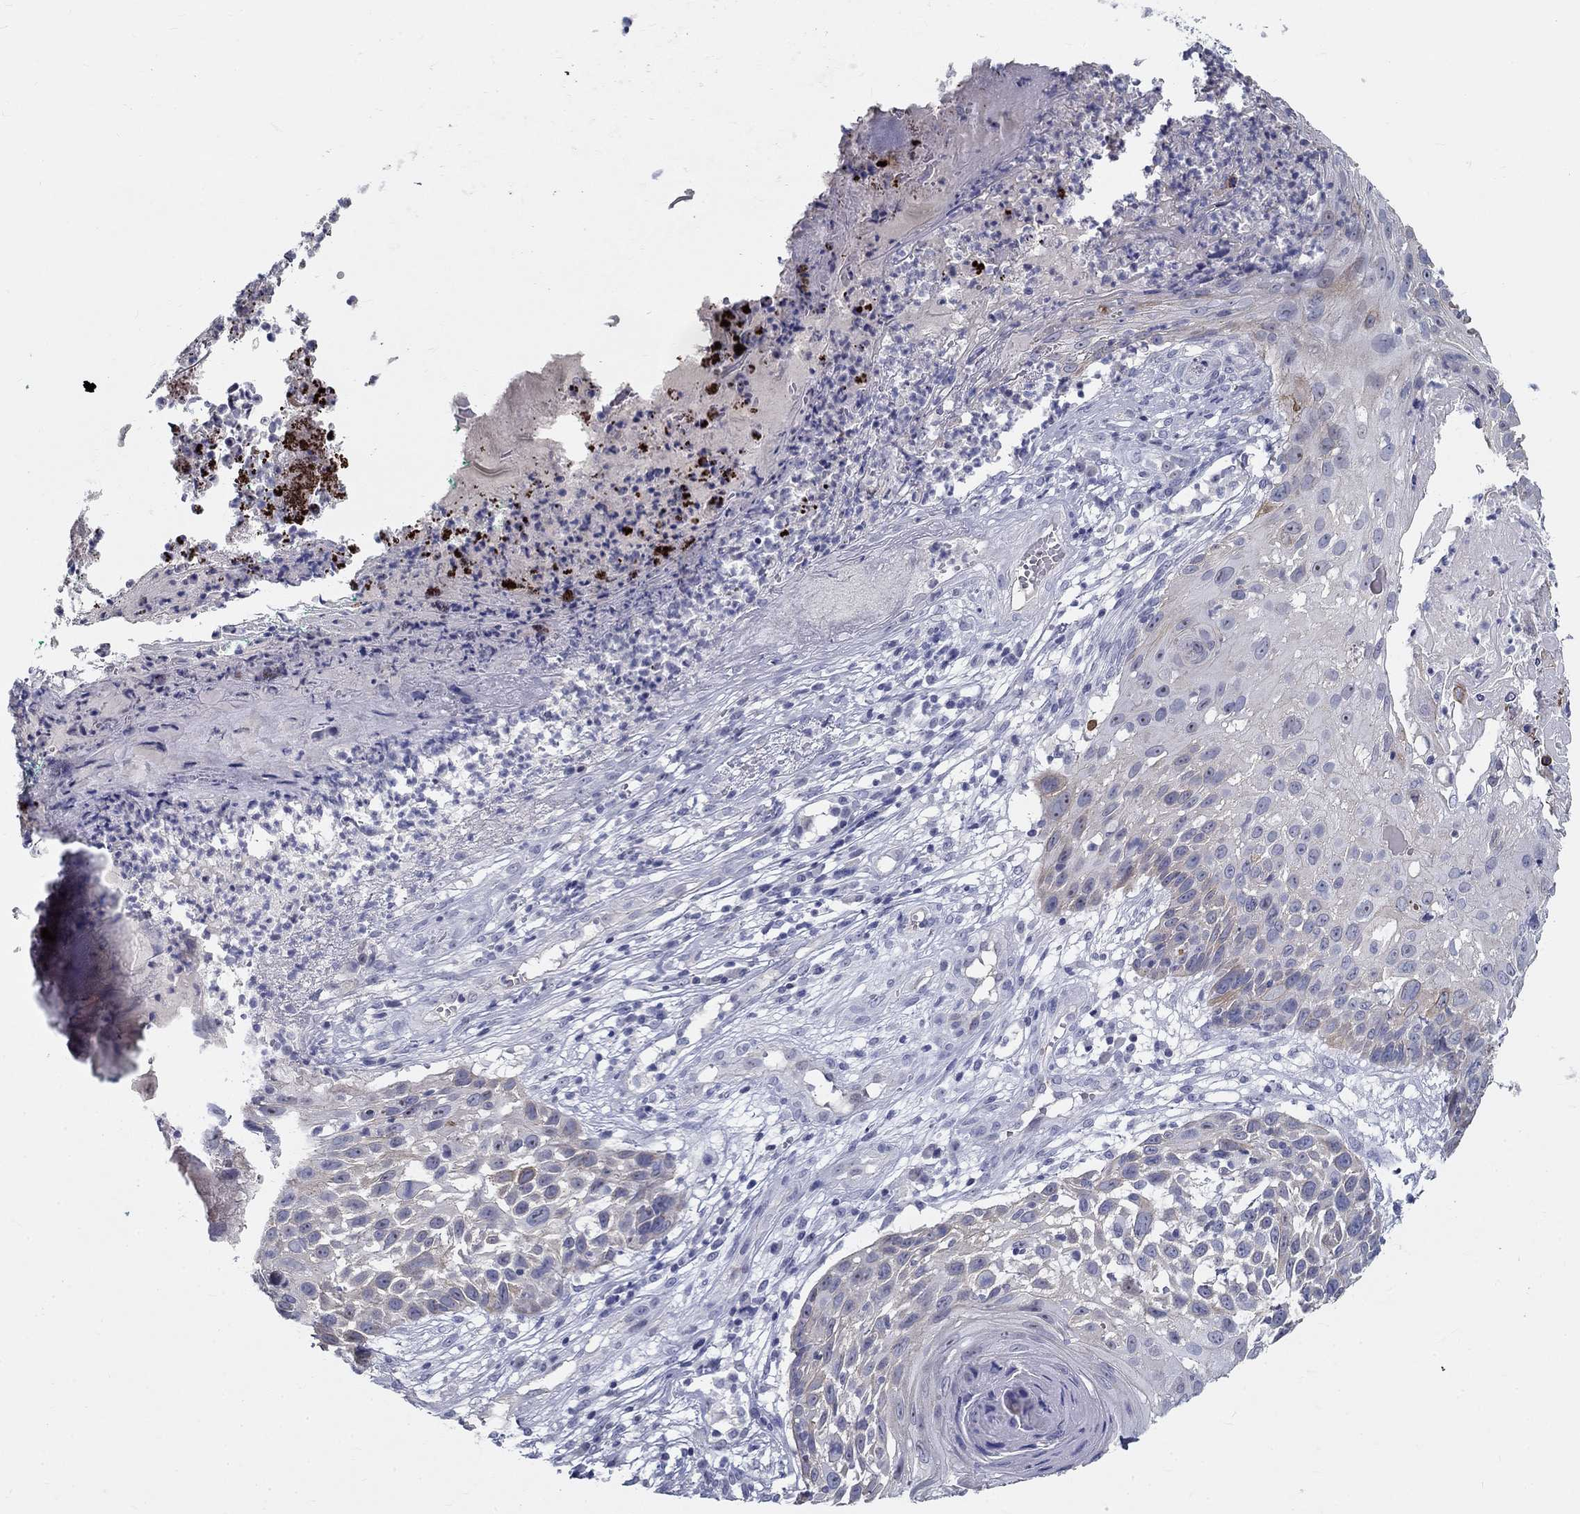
{"staining": {"intensity": "negative", "quantity": "none", "location": "none"}, "tissue": "skin cancer", "cell_type": "Tumor cells", "image_type": "cancer", "snomed": [{"axis": "morphology", "description": "Squamous cell carcinoma, NOS"}, {"axis": "topography", "description": "Skin"}], "caption": "DAB immunohistochemical staining of skin squamous cell carcinoma reveals no significant expression in tumor cells.", "gene": "GUCA1A", "patient": {"sex": "male", "age": 92}}